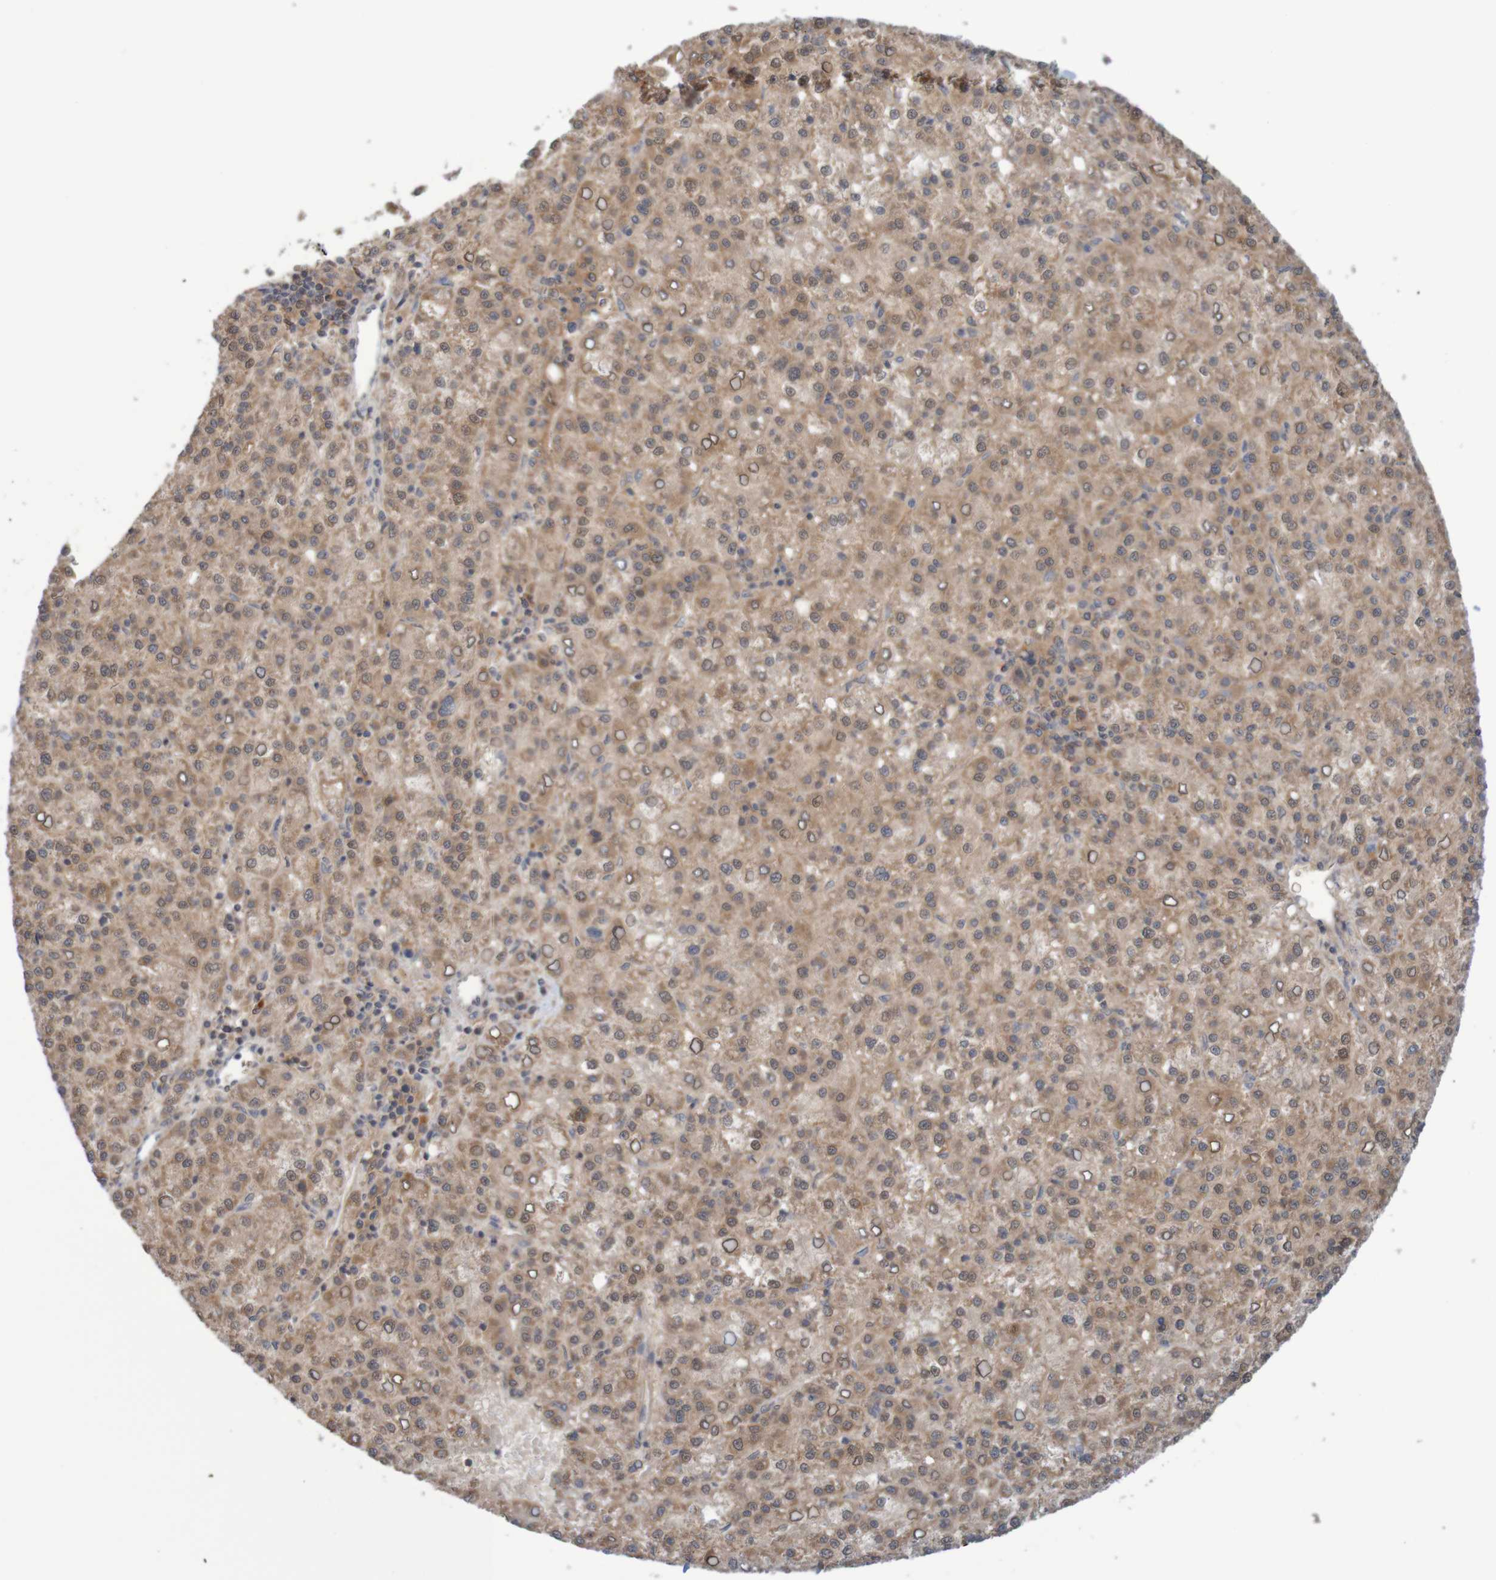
{"staining": {"intensity": "moderate", "quantity": ">75%", "location": "cytoplasmic/membranous"}, "tissue": "liver cancer", "cell_type": "Tumor cells", "image_type": "cancer", "snomed": [{"axis": "morphology", "description": "Carcinoma, Hepatocellular, NOS"}, {"axis": "topography", "description": "Liver"}], "caption": "Human liver hepatocellular carcinoma stained for a protein (brown) exhibits moderate cytoplasmic/membranous positive positivity in approximately >75% of tumor cells.", "gene": "ANKK1", "patient": {"sex": "female", "age": 58}}